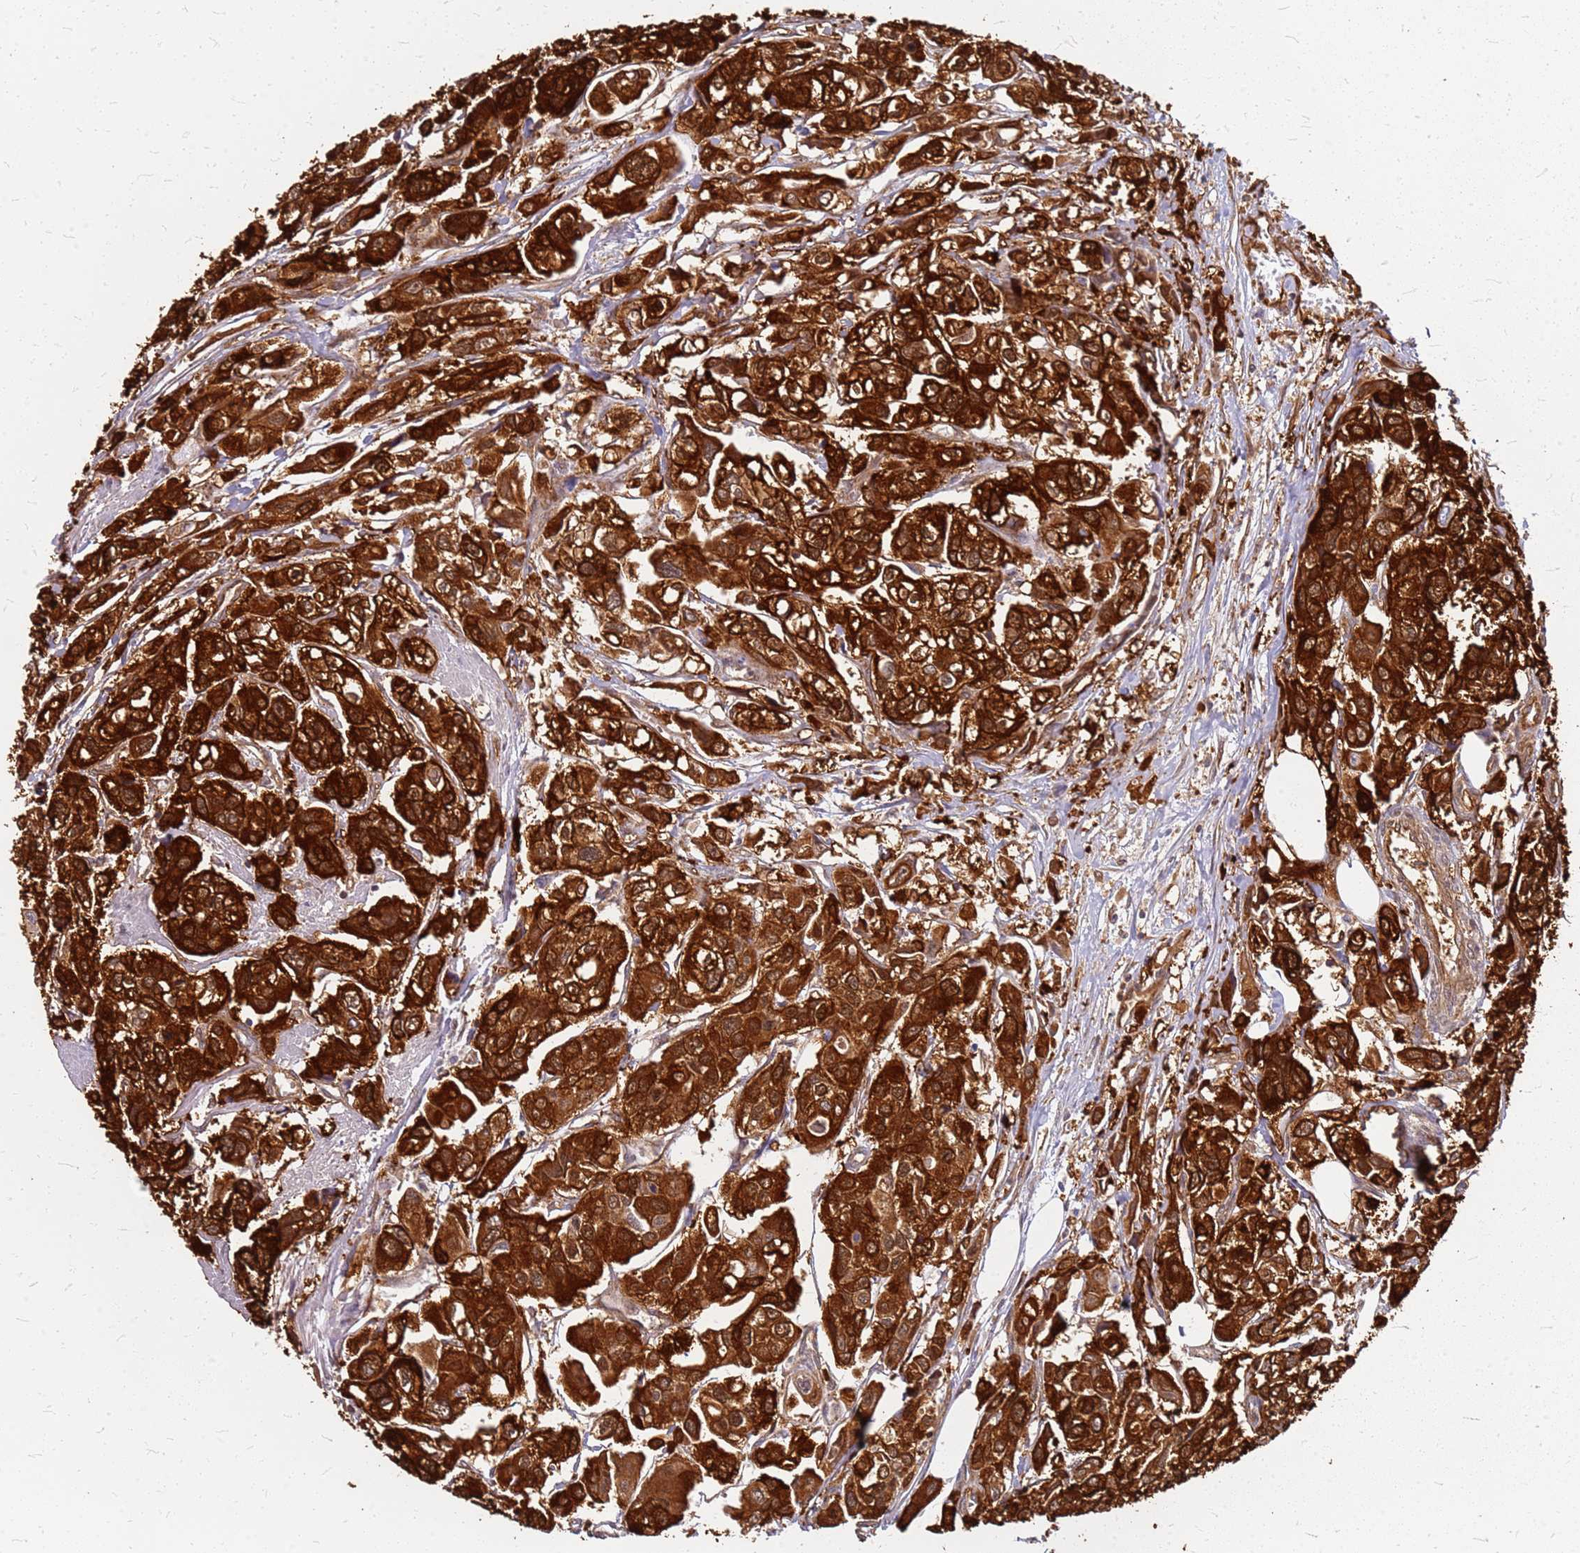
{"staining": {"intensity": "strong", "quantity": ">75%", "location": "cytoplasmic/membranous"}, "tissue": "urothelial cancer", "cell_type": "Tumor cells", "image_type": "cancer", "snomed": [{"axis": "morphology", "description": "Urothelial carcinoma, High grade"}, {"axis": "topography", "description": "Urinary bladder"}], "caption": "Strong cytoplasmic/membranous expression for a protein is present in about >75% of tumor cells of urothelial cancer using immunohistochemistry (IHC).", "gene": "HDX", "patient": {"sex": "male", "age": 67}}